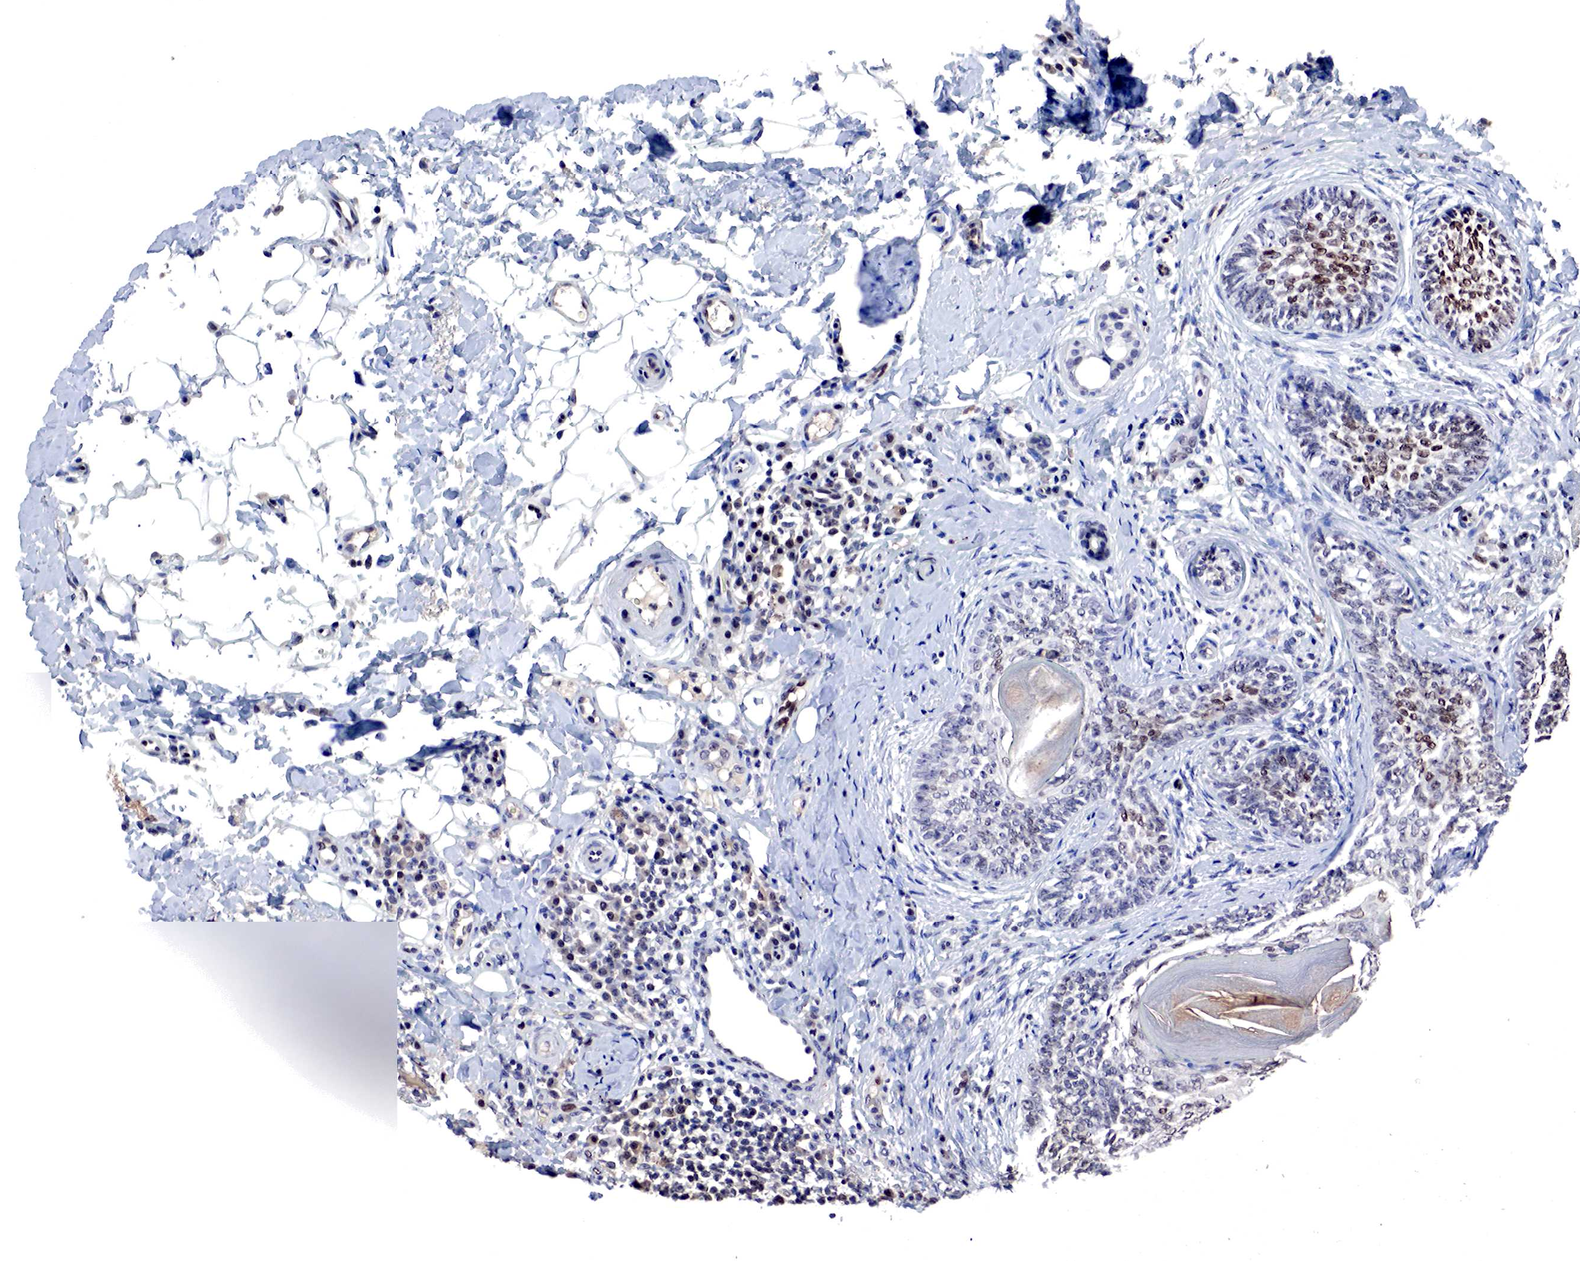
{"staining": {"intensity": "weak", "quantity": "<25%", "location": "nuclear"}, "tissue": "skin cancer", "cell_type": "Tumor cells", "image_type": "cancer", "snomed": [{"axis": "morphology", "description": "Basal cell carcinoma"}, {"axis": "topography", "description": "Skin"}], "caption": "An IHC micrograph of skin basal cell carcinoma is shown. There is no staining in tumor cells of skin basal cell carcinoma.", "gene": "DACH2", "patient": {"sex": "male", "age": 89}}